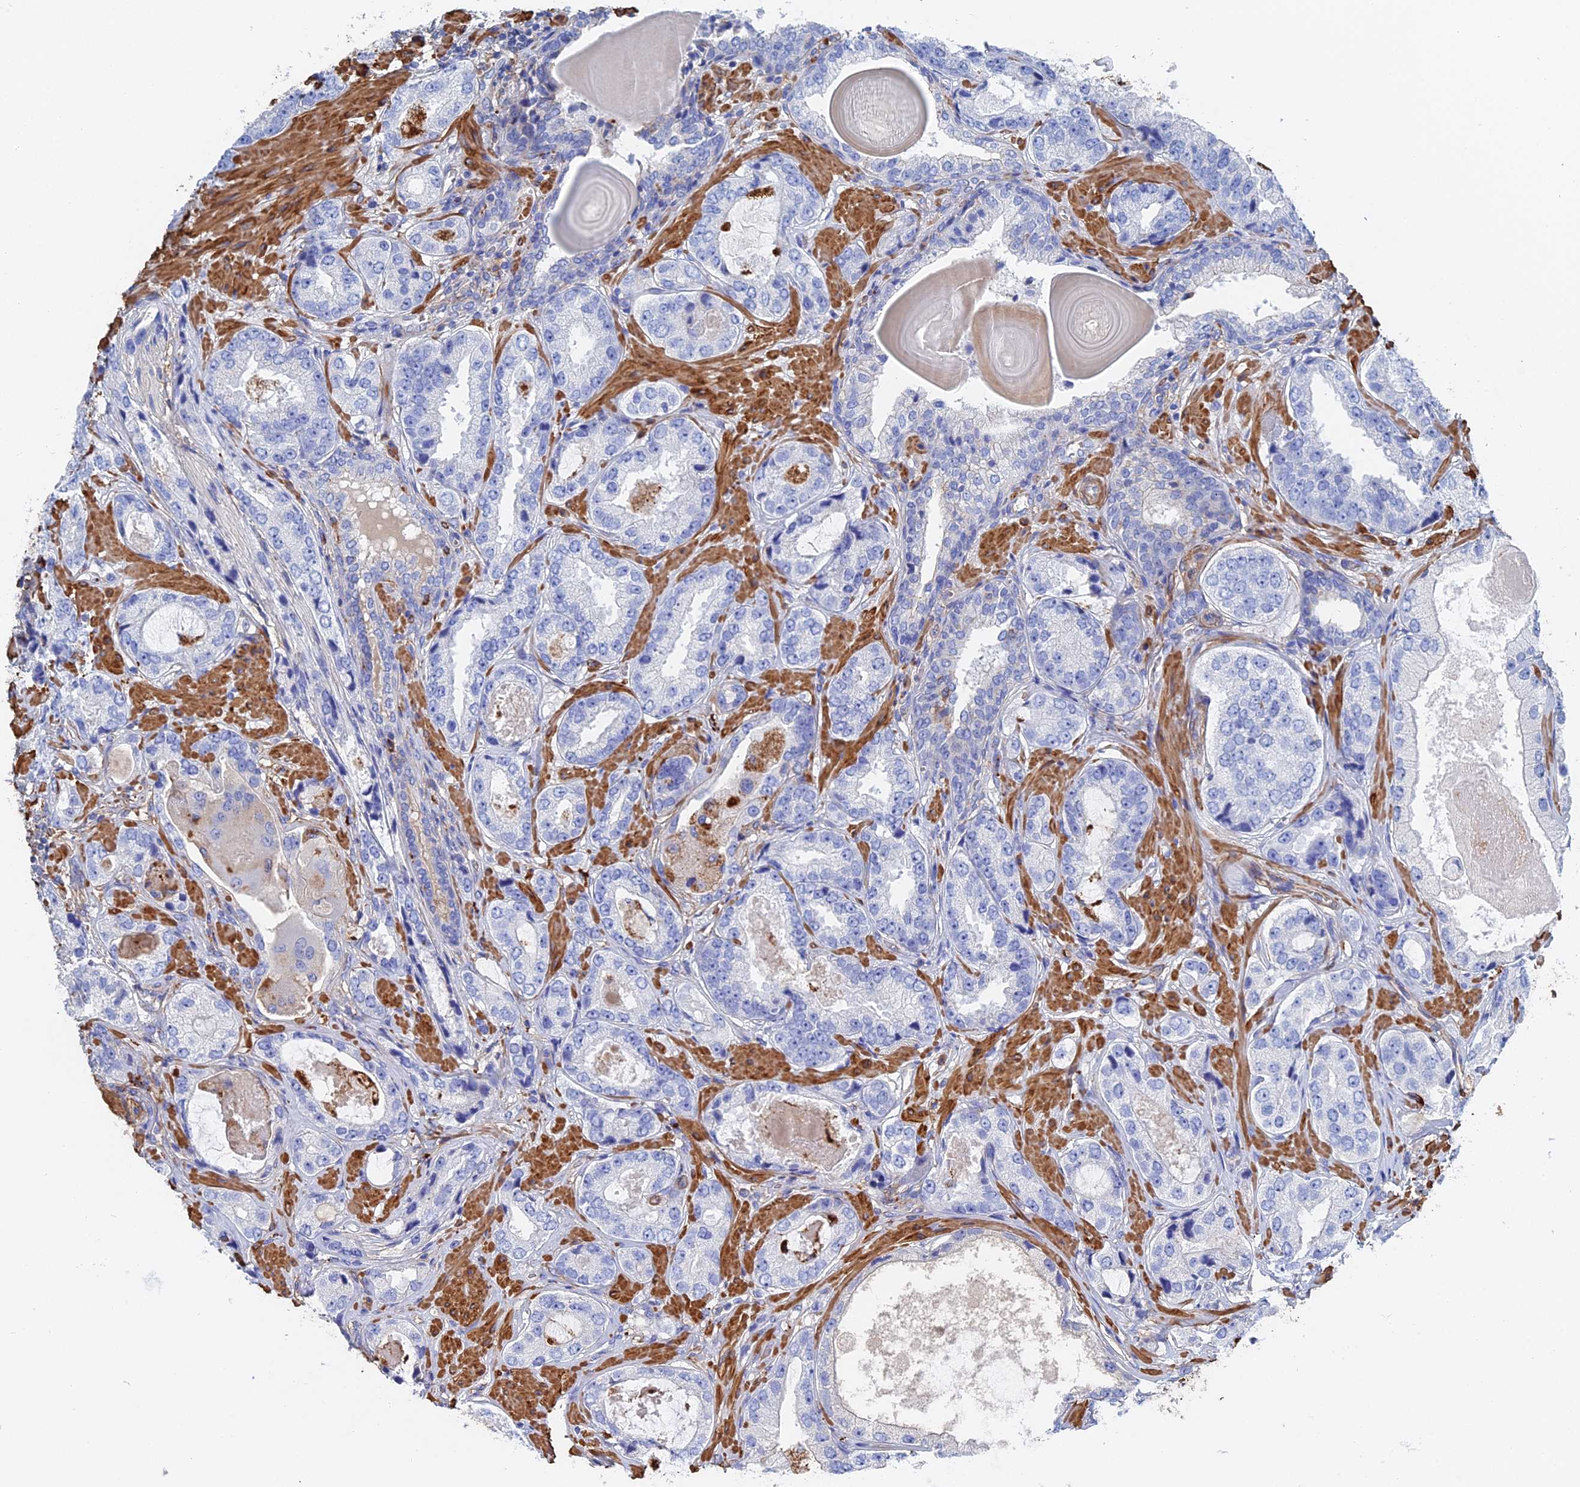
{"staining": {"intensity": "negative", "quantity": "none", "location": "none"}, "tissue": "prostate cancer", "cell_type": "Tumor cells", "image_type": "cancer", "snomed": [{"axis": "morphology", "description": "Adenocarcinoma, High grade"}, {"axis": "topography", "description": "Prostate"}], "caption": "Tumor cells are negative for brown protein staining in prostate cancer. (Stains: DAB (3,3'-diaminobenzidine) IHC with hematoxylin counter stain, Microscopy: brightfield microscopy at high magnification).", "gene": "STRA6", "patient": {"sex": "male", "age": 59}}